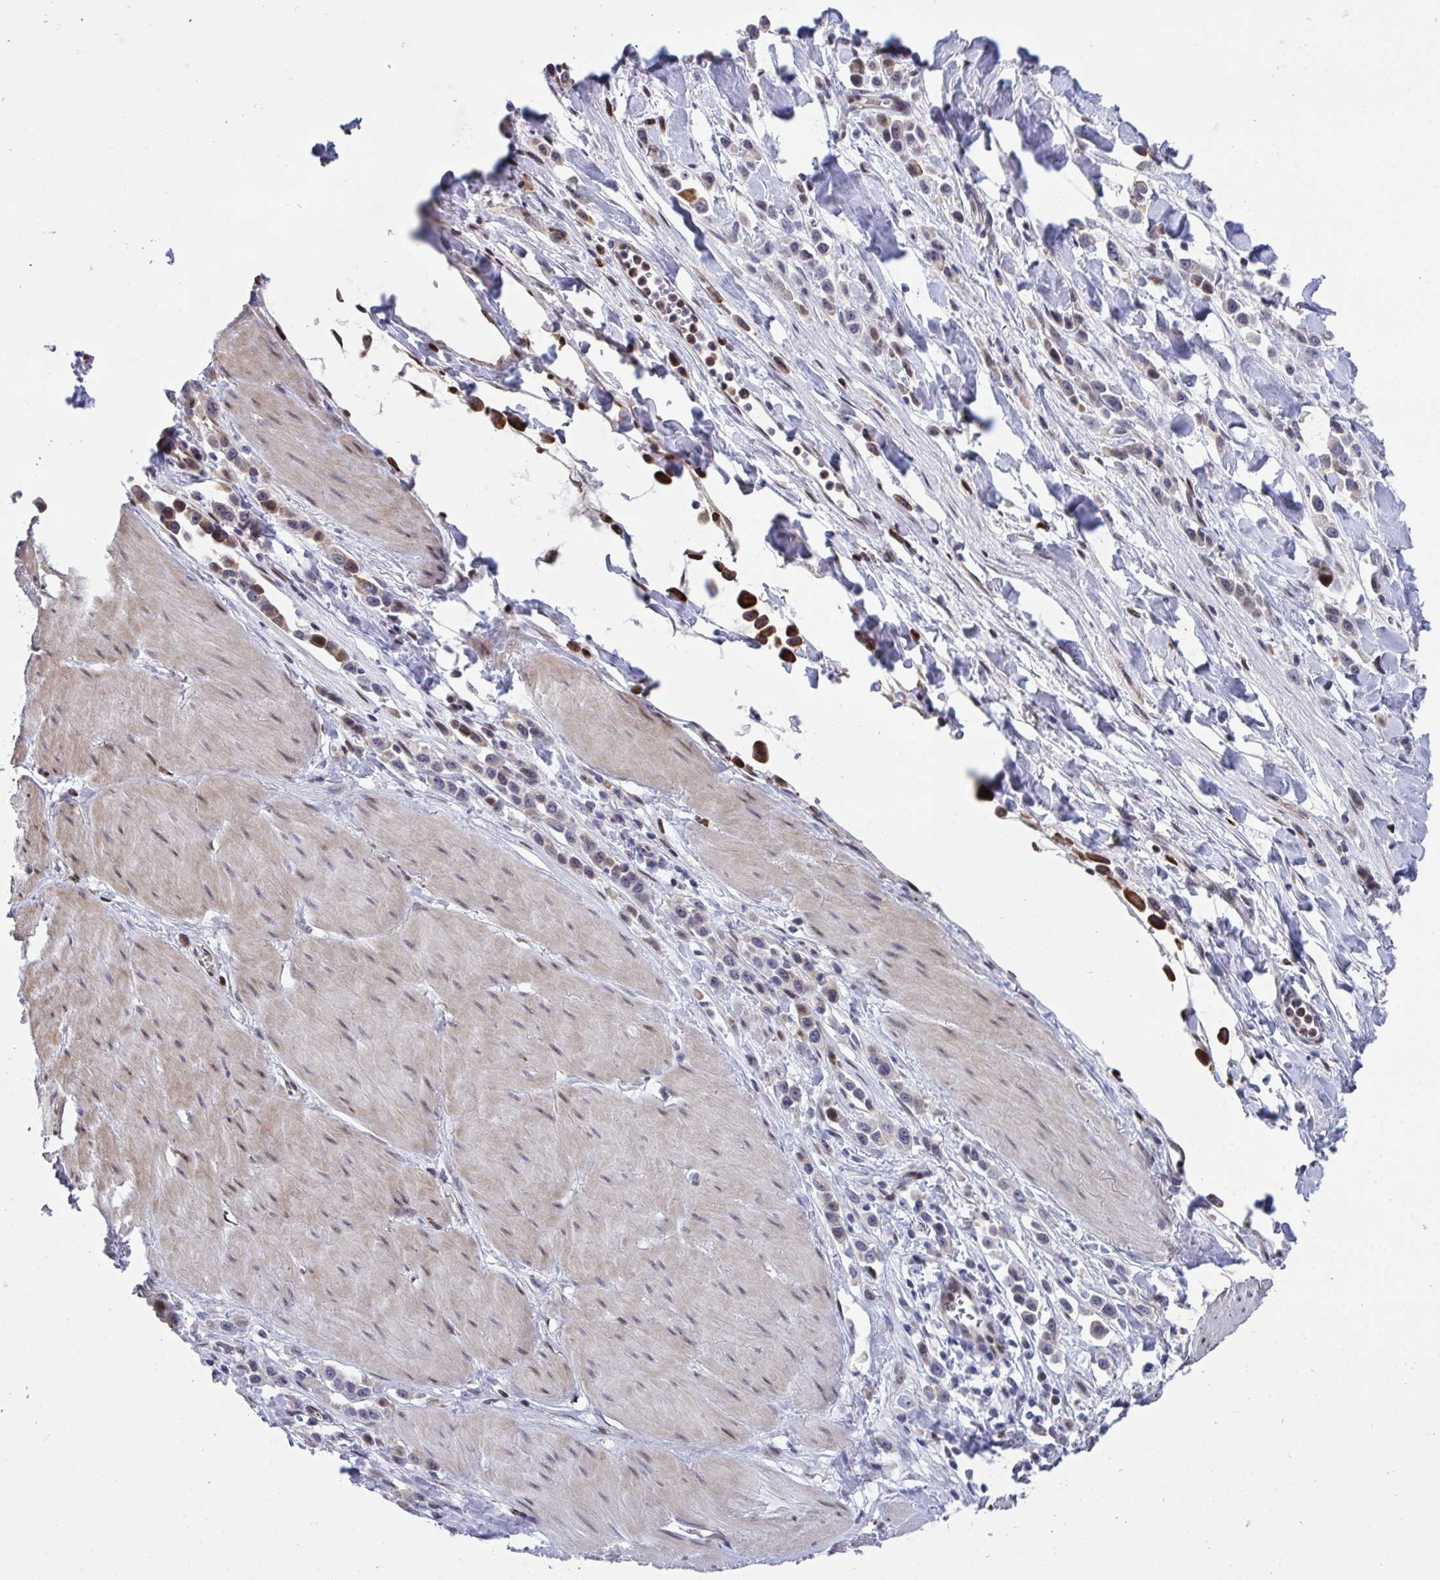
{"staining": {"intensity": "moderate", "quantity": "<25%", "location": "cytoplasmic/membranous,nuclear"}, "tissue": "stomach cancer", "cell_type": "Tumor cells", "image_type": "cancer", "snomed": [{"axis": "morphology", "description": "Adenocarcinoma, NOS"}, {"axis": "topography", "description": "Stomach"}], "caption": "Stomach adenocarcinoma stained for a protein shows moderate cytoplasmic/membranous and nuclear positivity in tumor cells. Ihc stains the protein of interest in brown and the nuclei are stained blue.", "gene": "PELI2", "patient": {"sex": "male", "age": 47}}